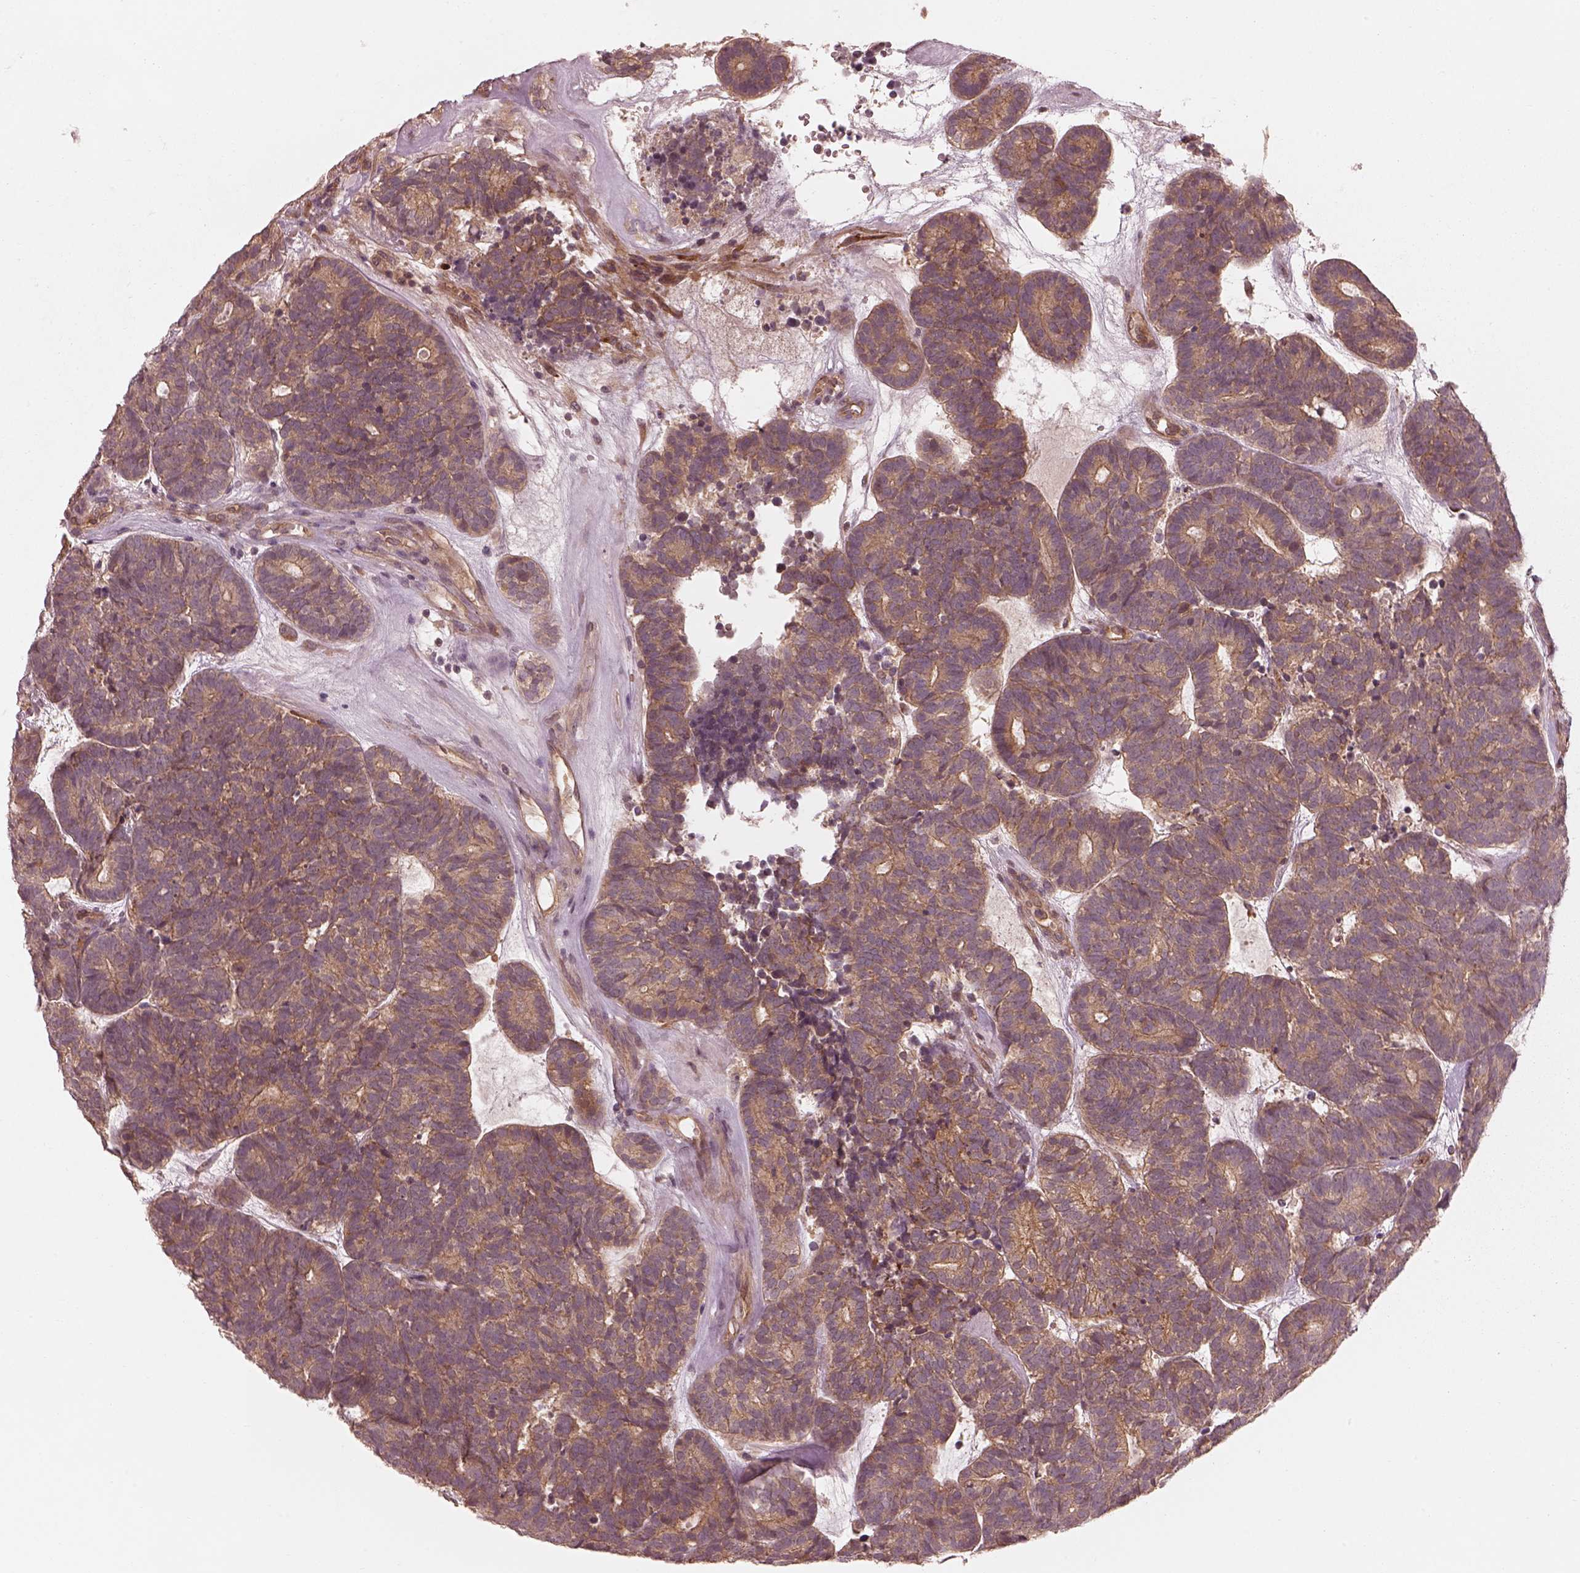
{"staining": {"intensity": "weak", "quantity": ">75%", "location": "cytoplasmic/membranous"}, "tissue": "head and neck cancer", "cell_type": "Tumor cells", "image_type": "cancer", "snomed": [{"axis": "morphology", "description": "Adenocarcinoma, NOS"}, {"axis": "topography", "description": "Head-Neck"}], "caption": "IHC (DAB) staining of human head and neck cancer displays weak cytoplasmic/membranous protein positivity in approximately >75% of tumor cells.", "gene": "FAM107B", "patient": {"sex": "female", "age": 81}}